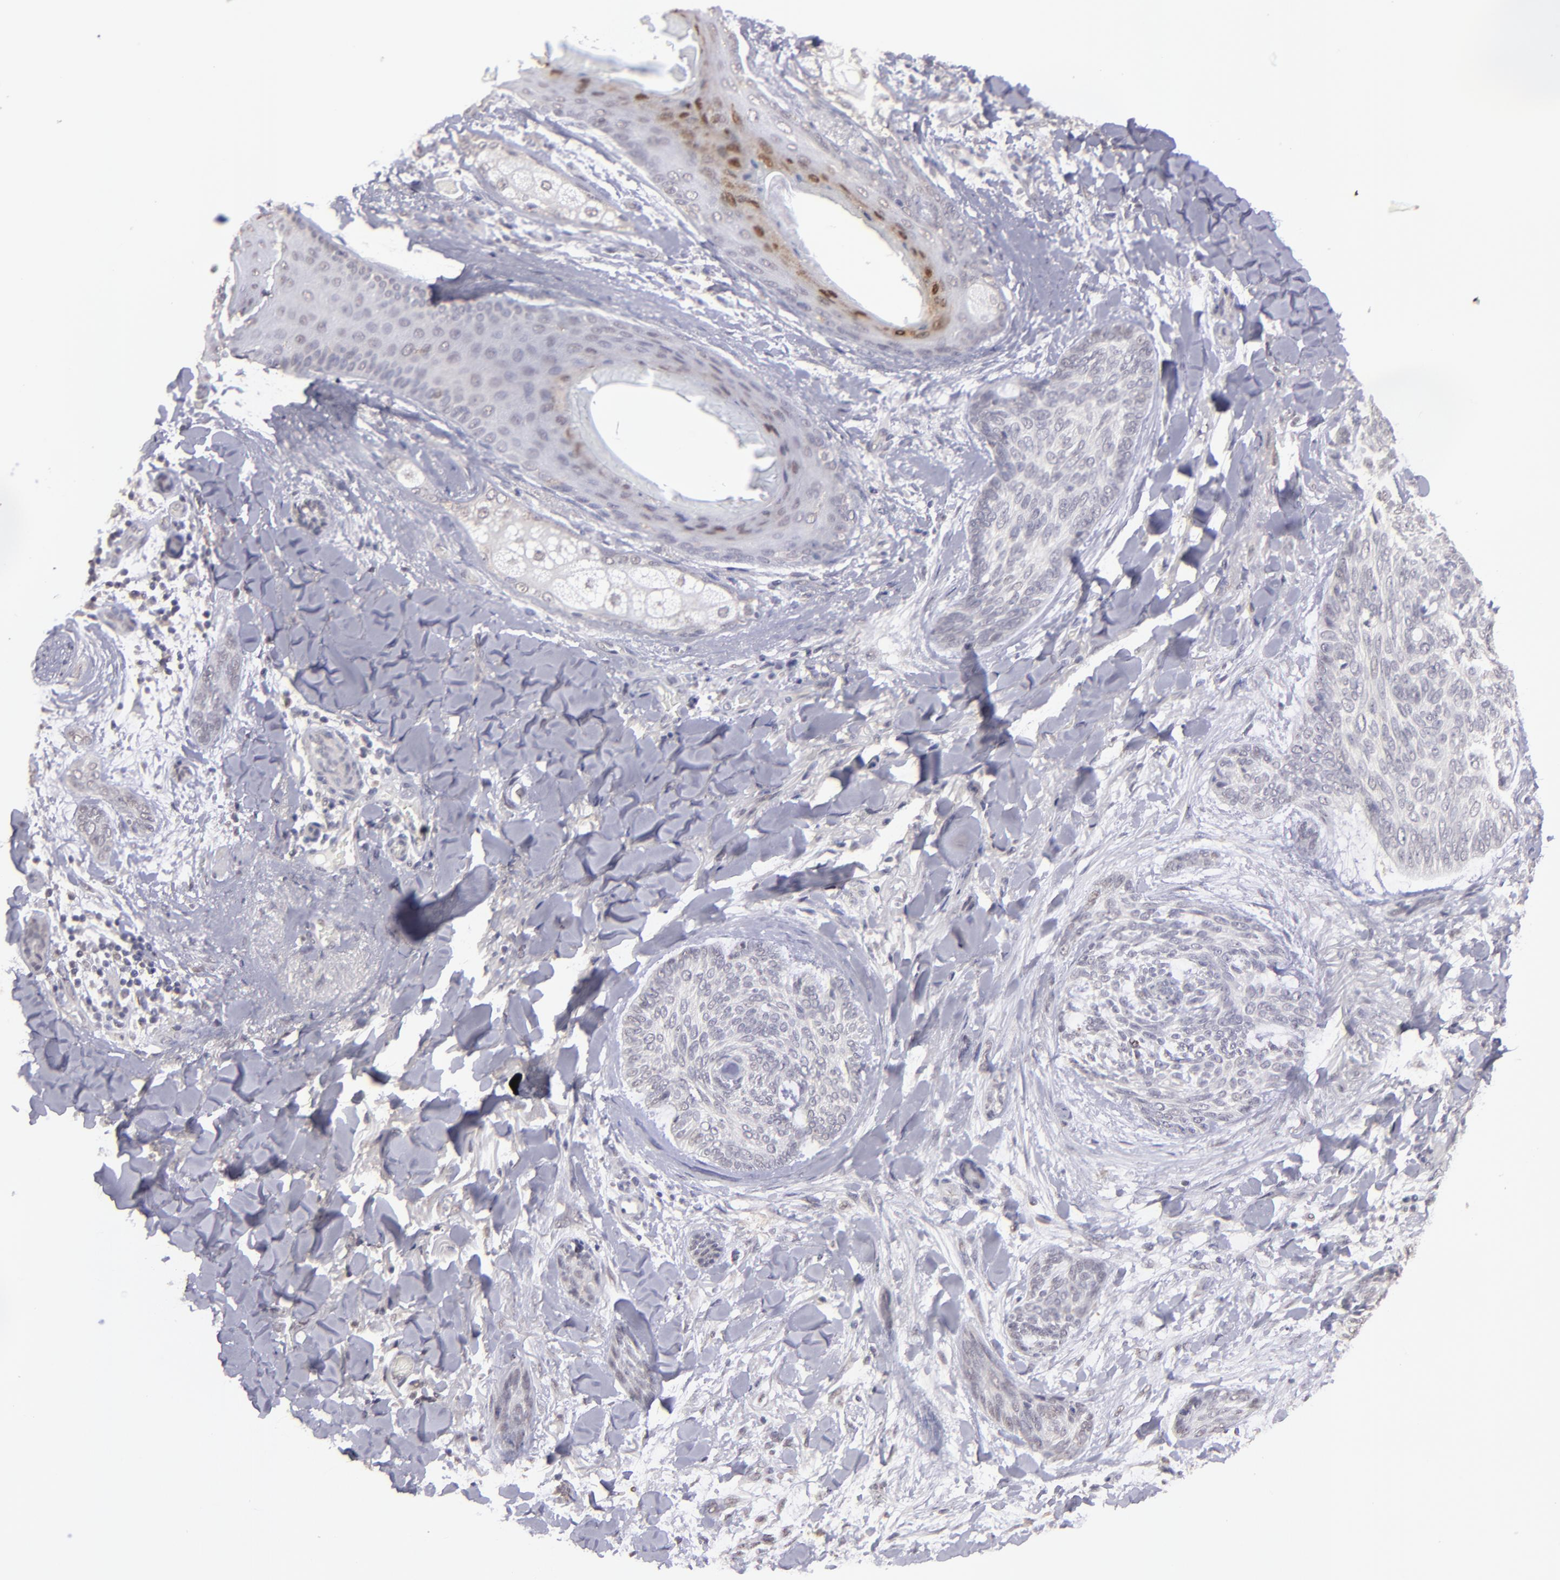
{"staining": {"intensity": "weak", "quantity": "<25%", "location": "nuclear"}, "tissue": "skin cancer", "cell_type": "Tumor cells", "image_type": "cancer", "snomed": [{"axis": "morphology", "description": "Normal tissue, NOS"}, {"axis": "morphology", "description": "Basal cell carcinoma"}, {"axis": "topography", "description": "Skin"}], "caption": "Tumor cells are negative for protein expression in human skin basal cell carcinoma. The staining was performed using DAB (3,3'-diaminobenzidine) to visualize the protein expression in brown, while the nuclei were stained in blue with hematoxylin (Magnification: 20x).", "gene": "NRXN3", "patient": {"sex": "female", "age": 71}}